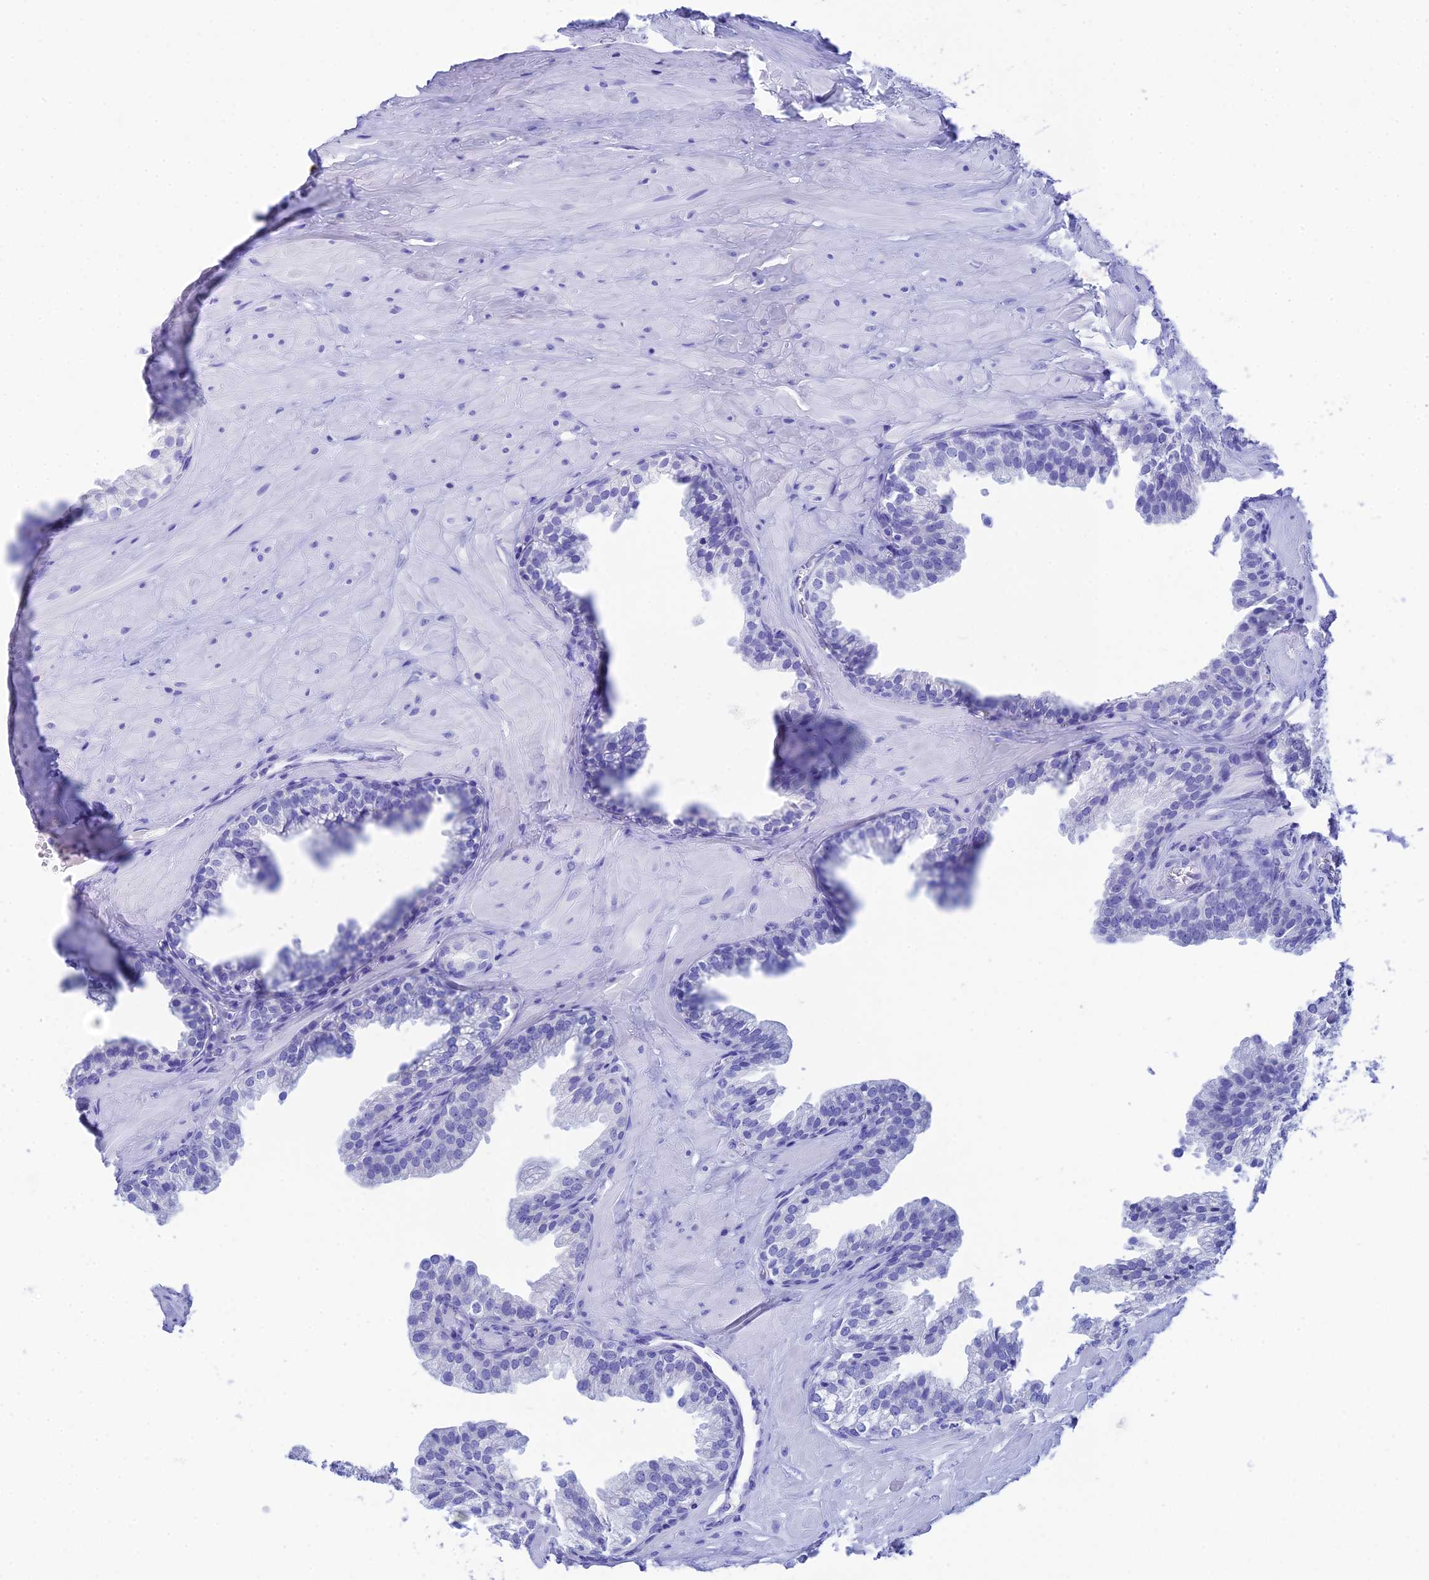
{"staining": {"intensity": "negative", "quantity": "none", "location": "none"}, "tissue": "prostate", "cell_type": "Glandular cells", "image_type": "normal", "snomed": [{"axis": "morphology", "description": "Normal tissue, NOS"}, {"axis": "topography", "description": "Prostate"}, {"axis": "topography", "description": "Peripheral nerve tissue"}], "caption": "Glandular cells show no significant staining in normal prostate. Nuclei are stained in blue.", "gene": "REG1A", "patient": {"sex": "male", "age": 55}}